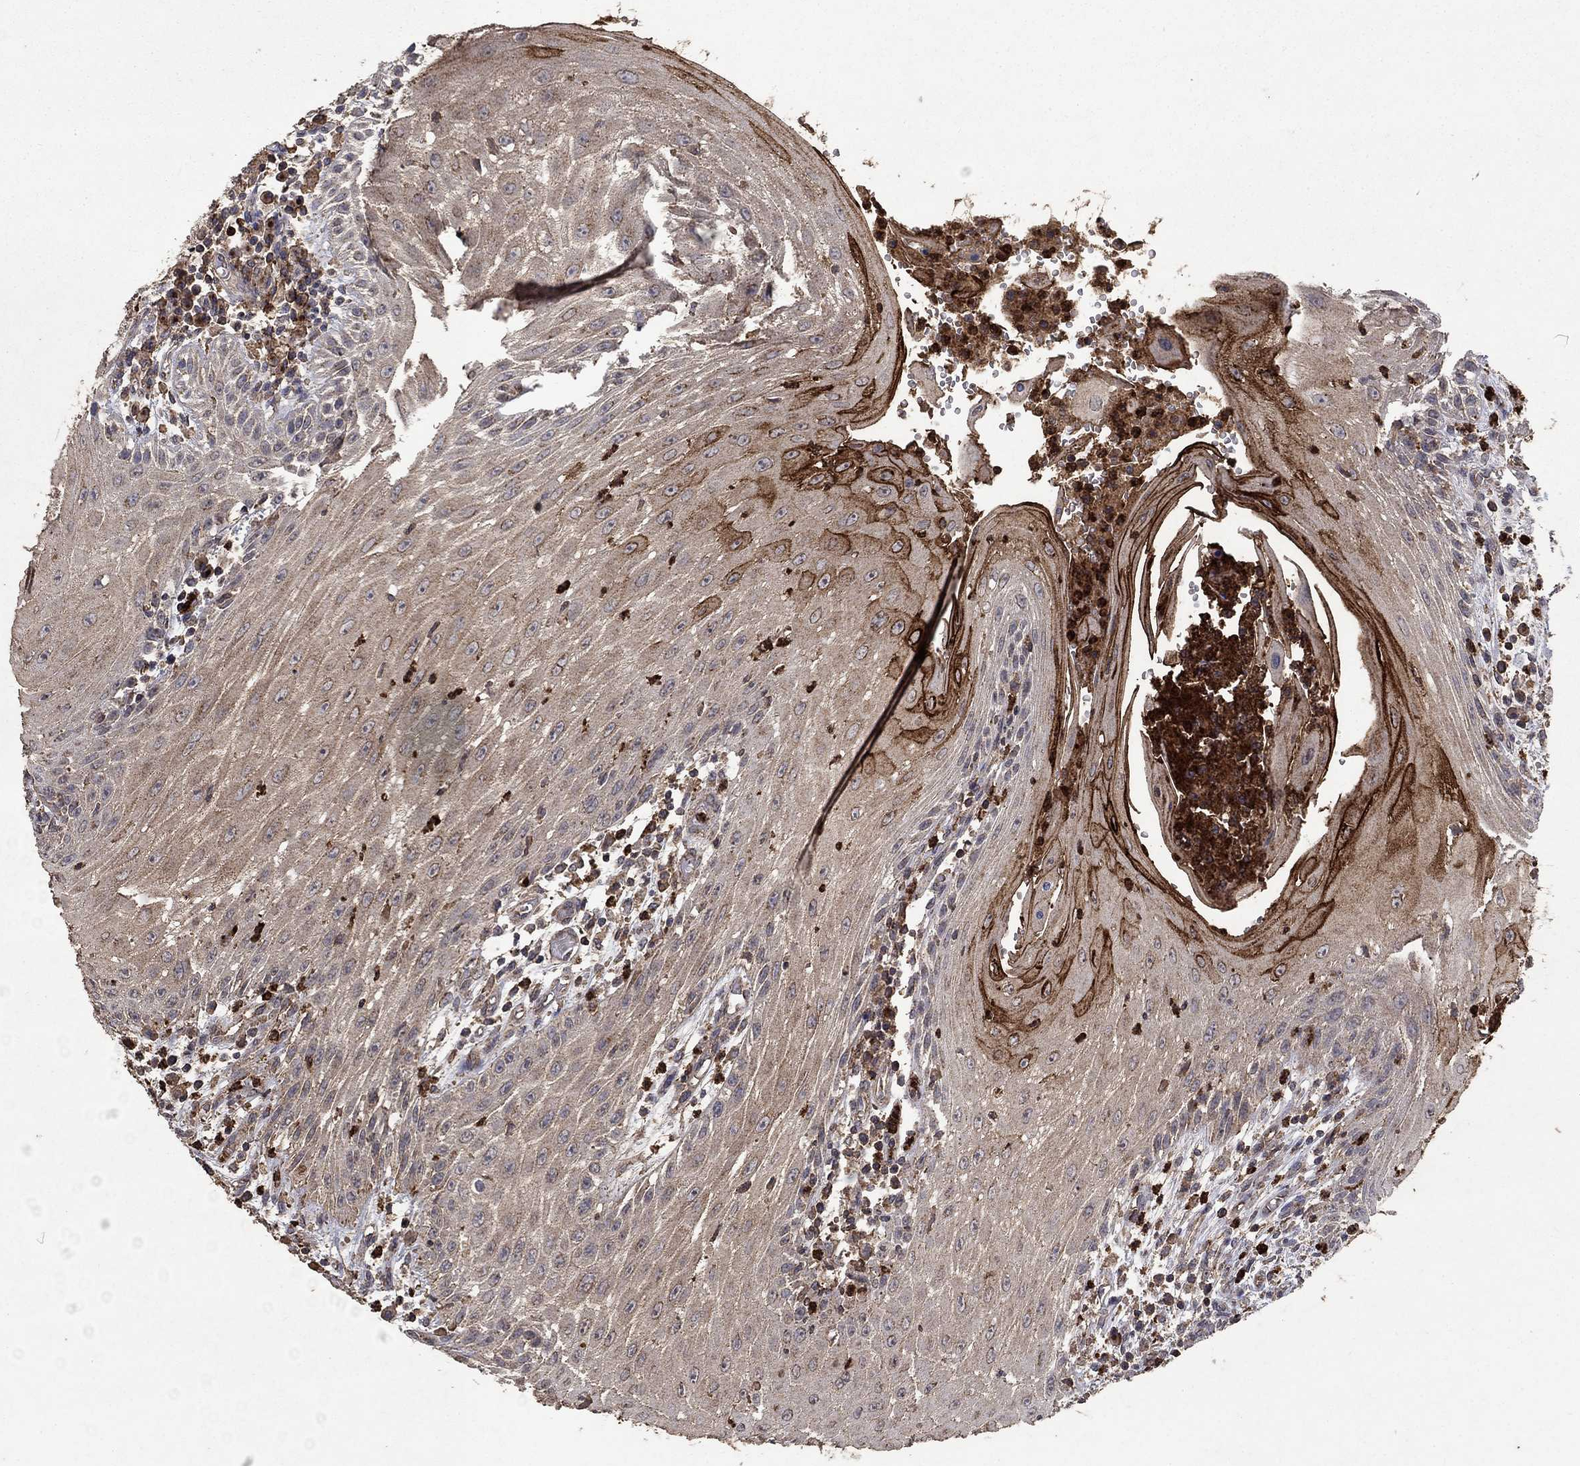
{"staining": {"intensity": "strong", "quantity": "25%-75%", "location": "cytoplasmic/membranous"}, "tissue": "head and neck cancer", "cell_type": "Tumor cells", "image_type": "cancer", "snomed": [{"axis": "morphology", "description": "Squamous cell carcinoma, NOS"}, {"axis": "topography", "description": "Oral tissue"}, {"axis": "topography", "description": "Head-Neck"}], "caption": "Protein positivity by IHC reveals strong cytoplasmic/membranous expression in approximately 25%-75% of tumor cells in head and neck squamous cell carcinoma. (brown staining indicates protein expression, while blue staining denotes nuclei).", "gene": "CD24", "patient": {"sex": "male", "age": 58}}